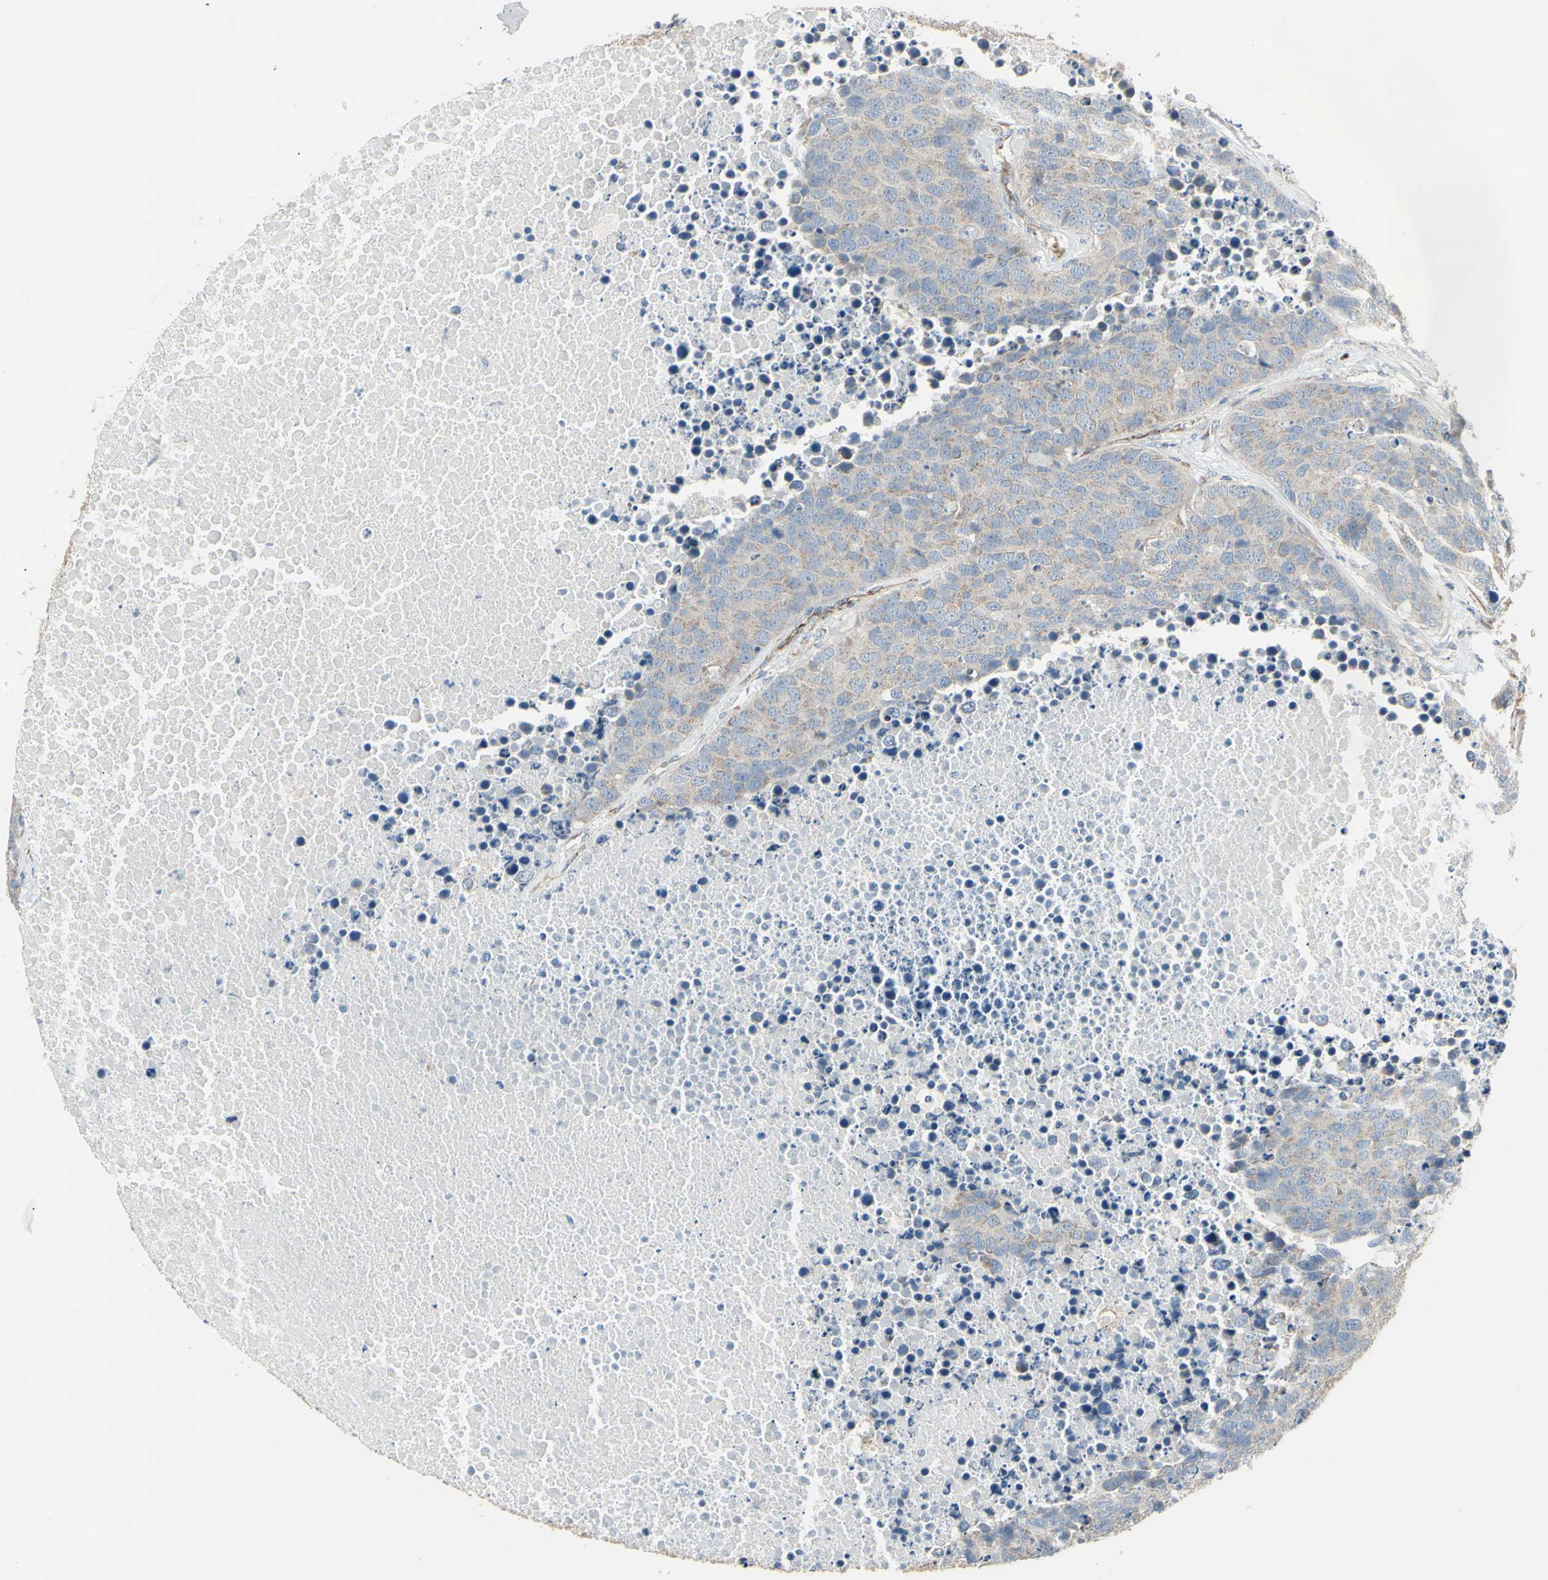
{"staining": {"intensity": "weak", "quantity": "25%-75%", "location": "cytoplasmic/membranous"}, "tissue": "carcinoid", "cell_type": "Tumor cells", "image_type": "cancer", "snomed": [{"axis": "morphology", "description": "Carcinoid, malignant, NOS"}, {"axis": "topography", "description": "Lung"}], "caption": "Carcinoid stained for a protein (brown) displays weak cytoplasmic/membranous positive staining in approximately 25%-75% of tumor cells.", "gene": "FAM171B", "patient": {"sex": "male", "age": 60}}